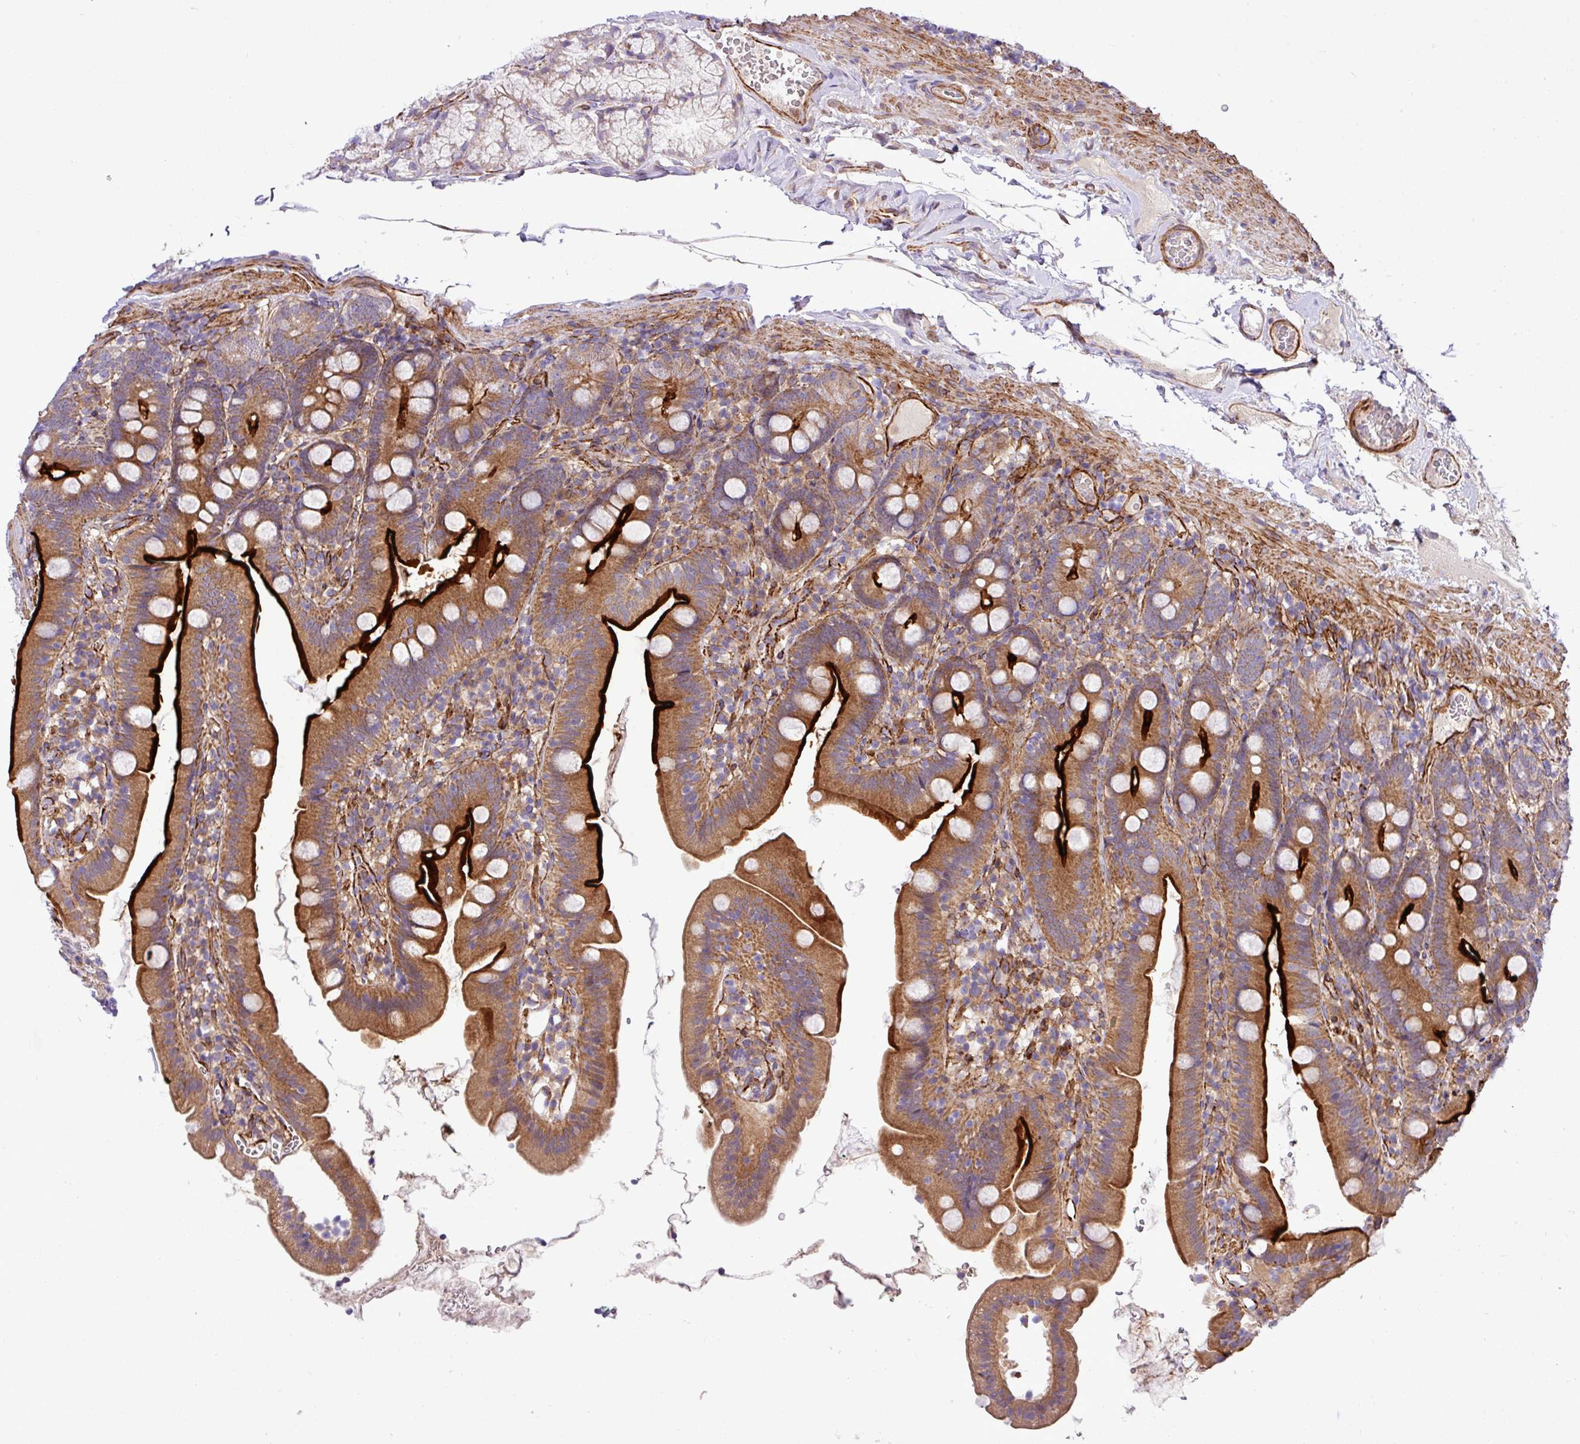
{"staining": {"intensity": "strong", "quantity": ">75%", "location": "cytoplasmic/membranous"}, "tissue": "duodenum", "cell_type": "Glandular cells", "image_type": "normal", "snomed": [{"axis": "morphology", "description": "Normal tissue, NOS"}, {"axis": "topography", "description": "Duodenum"}], "caption": "Glandular cells reveal strong cytoplasmic/membranous staining in approximately >75% of cells in normal duodenum.", "gene": "FAM47E", "patient": {"sex": "female", "age": 67}}